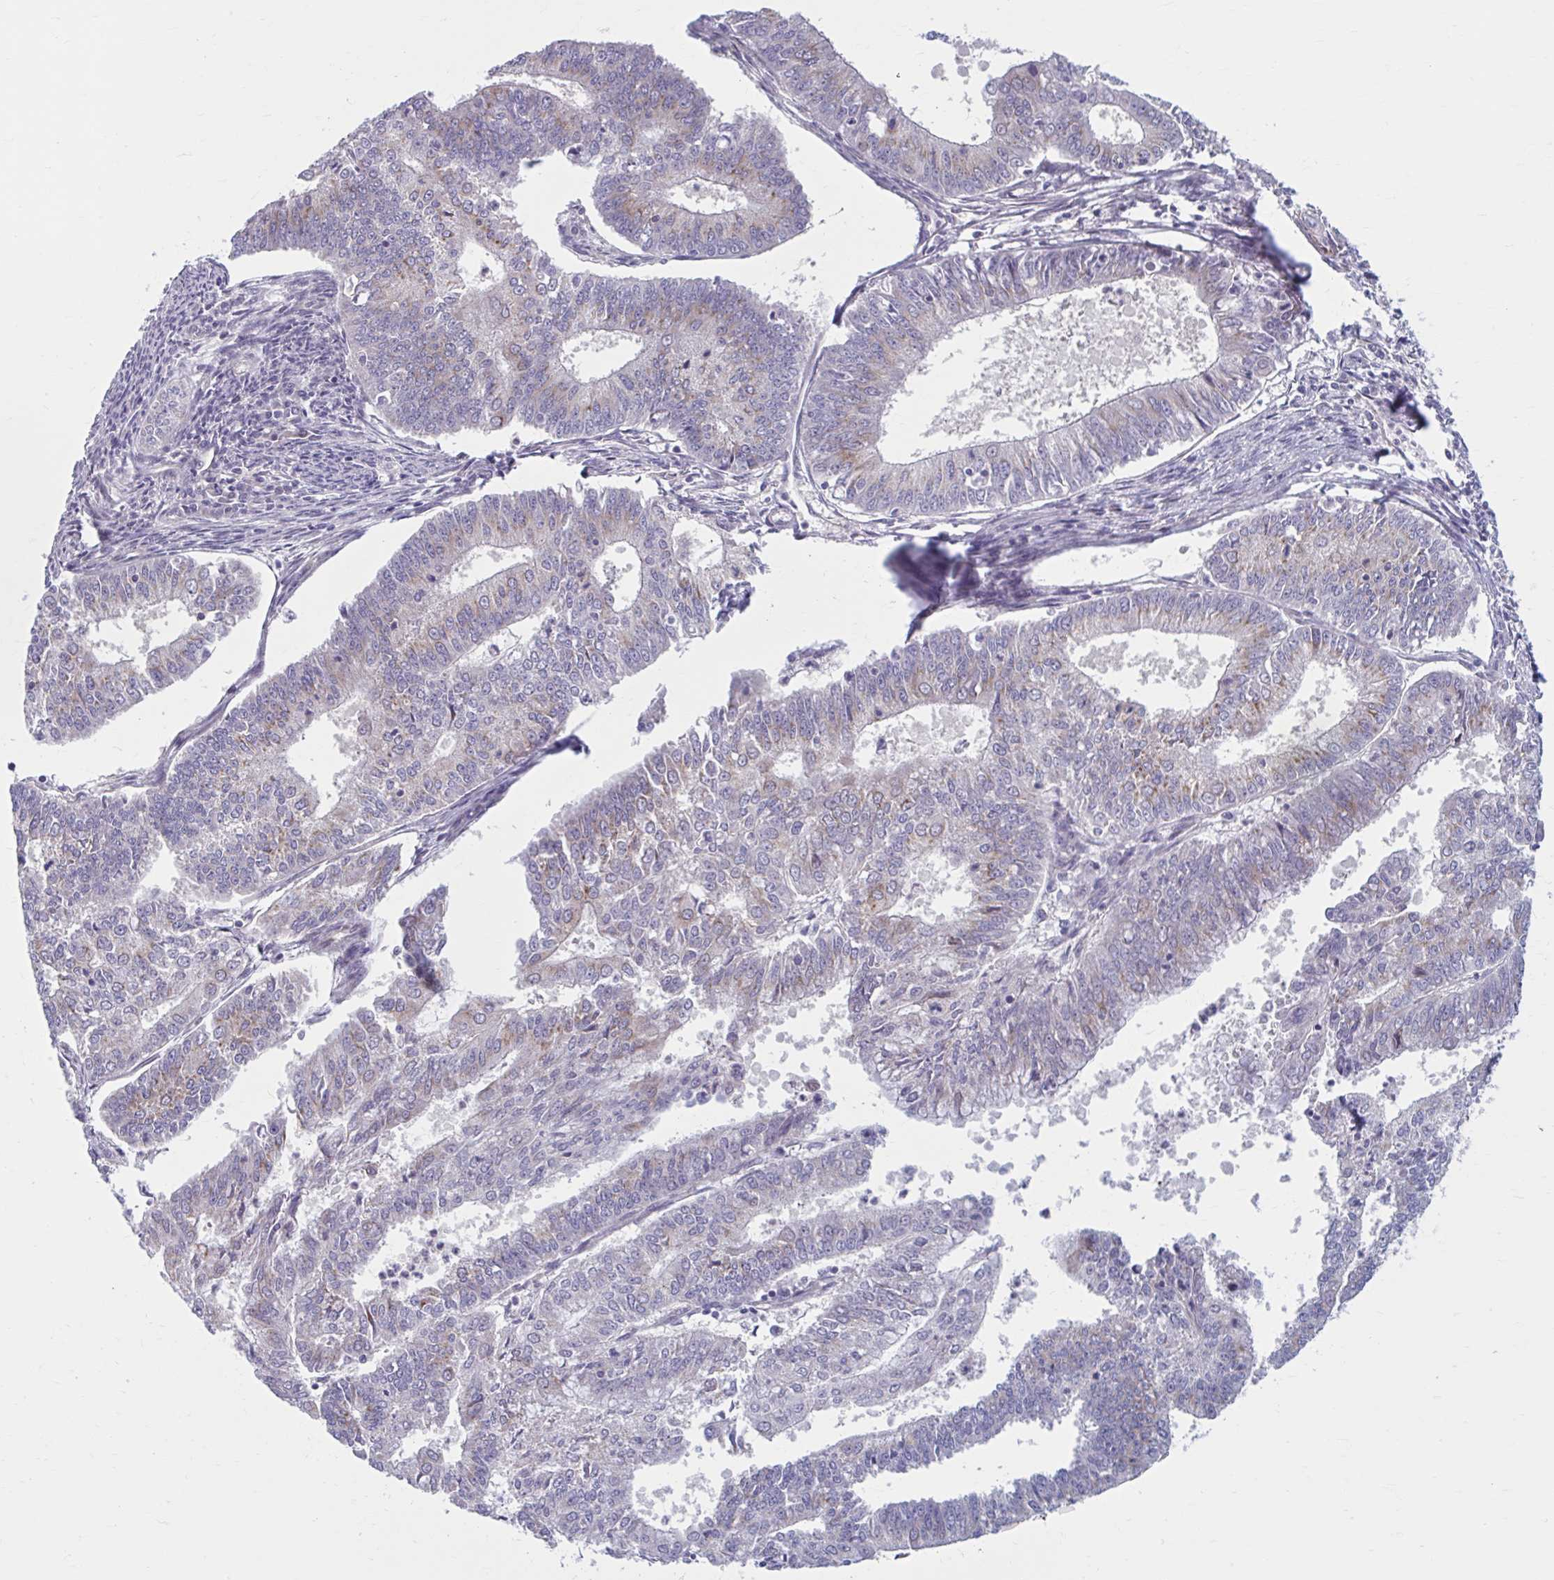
{"staining": {"intensity": "weak", "quantity": "25%-75%", "location": "cytoplasmic/membranous"}, "tissue": "endometrial cancer", "cell_type": "Tumor cells", "image_type": "cancer", "snomed": [{"axis": "morphology", "description": "Adenocarcinoma, NOS"}, {"axis": "topography", "description": "Endometrium"}], "caption": "Endometrial cancer stained with immunohistochemistry reveals weak cytoplasmic/membranous positivity in about 25%-75% of tumor cells.", "gene": "CHST3", "patient": {"sex": "female", "age": 61}}